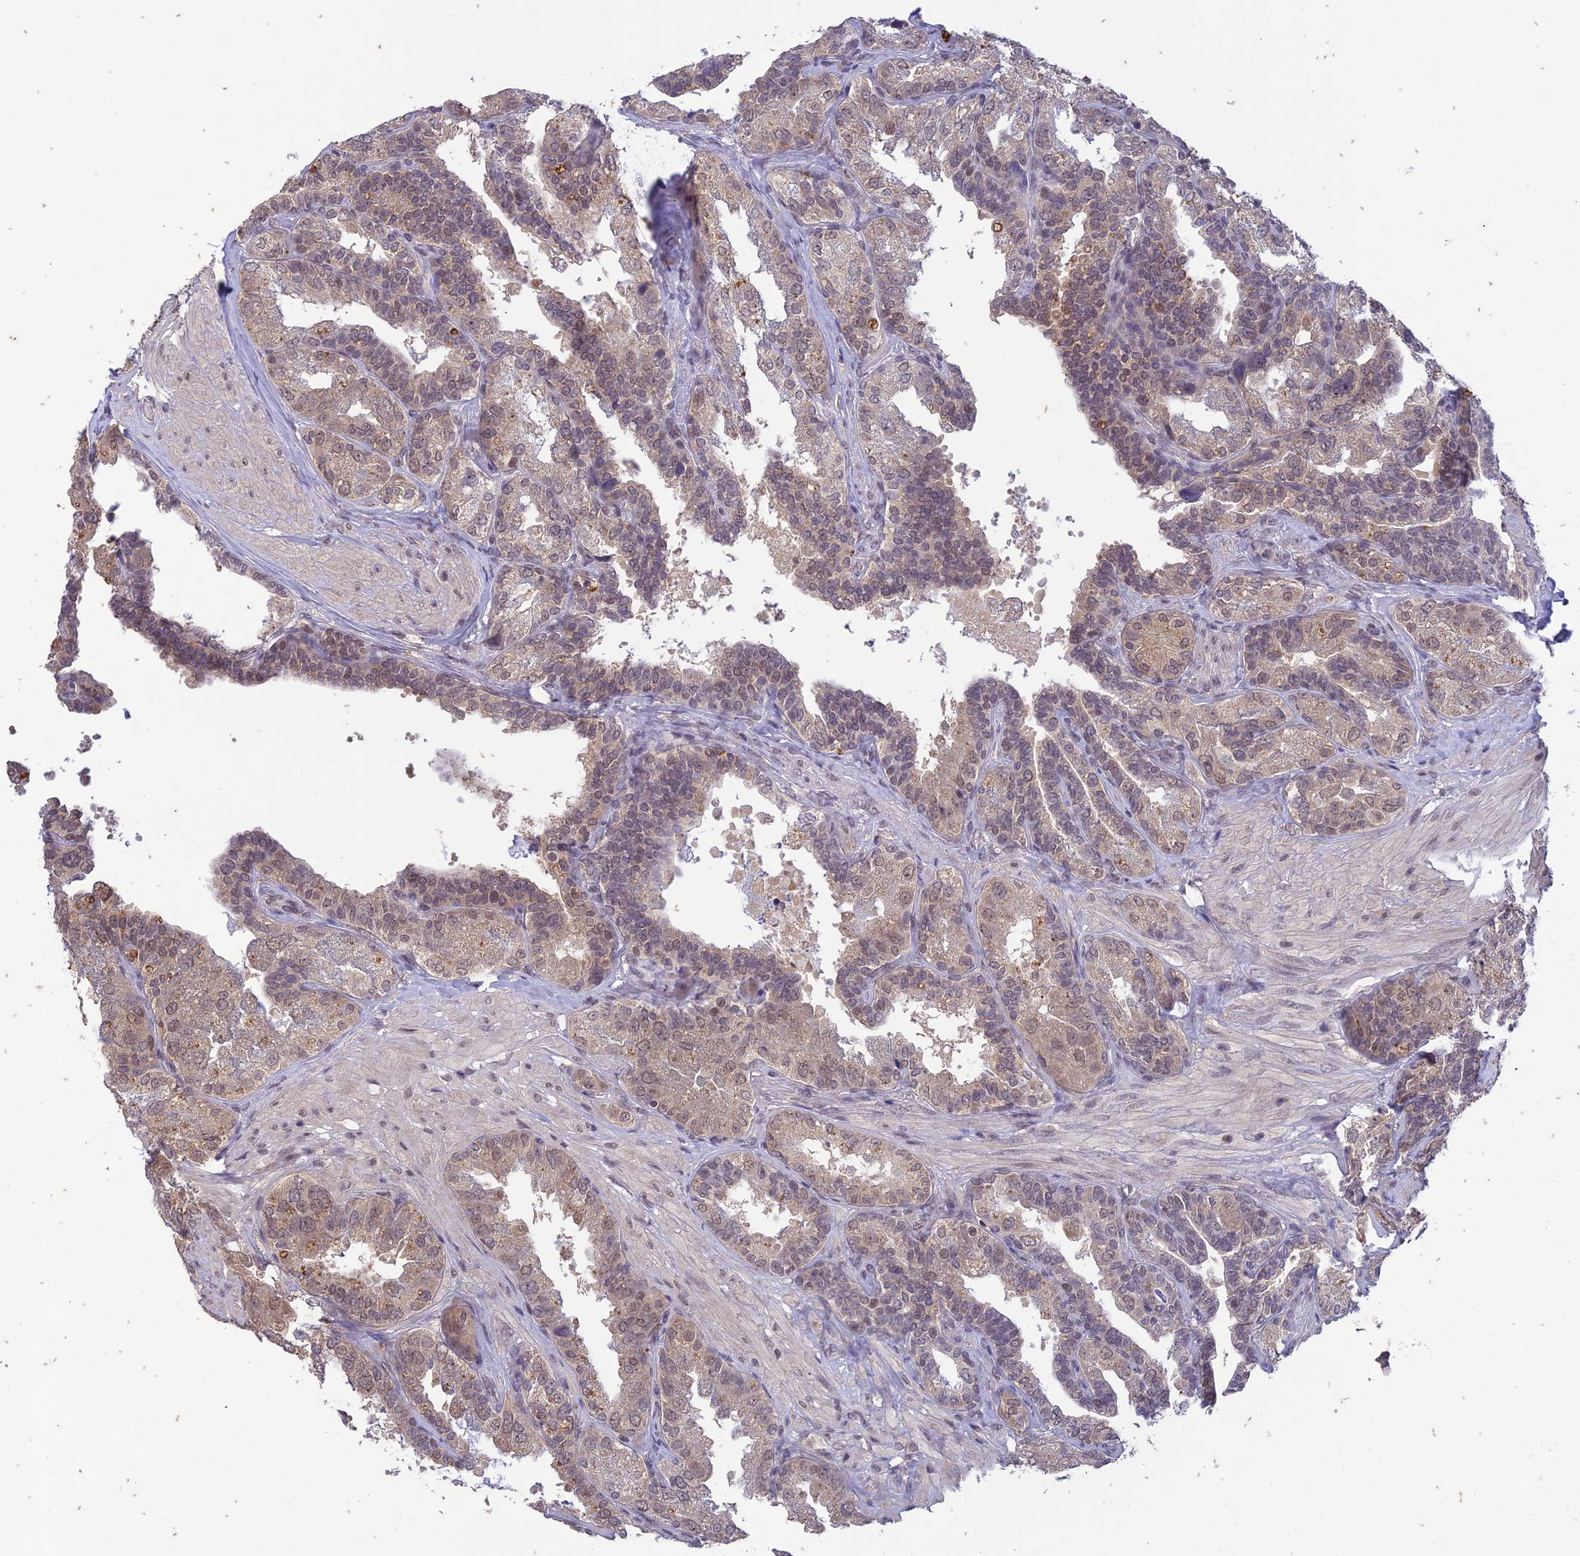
{"staining": {"intensity": "weak", "quantity": "25%-75%", "location": "nuclear"}, "tissue": "seminal vesicle", "cell_type": "Glandular cells", "image_type": "normal", "snomed": [{"axis": "morphology", "description": "Normal tissue, NOS"}, {"axis": "topography", "description": "Seminal veicle"}, {"axis": "topography", "description": "Peripheral nerve tissue"}], "caption": "Glandular cells show low levels of weak nuclear staining in about 25%-75% of cells in unremarkable human seminal vesicle.", "gene": "POP4", "patient": {"sex": "male", "age": 63}}